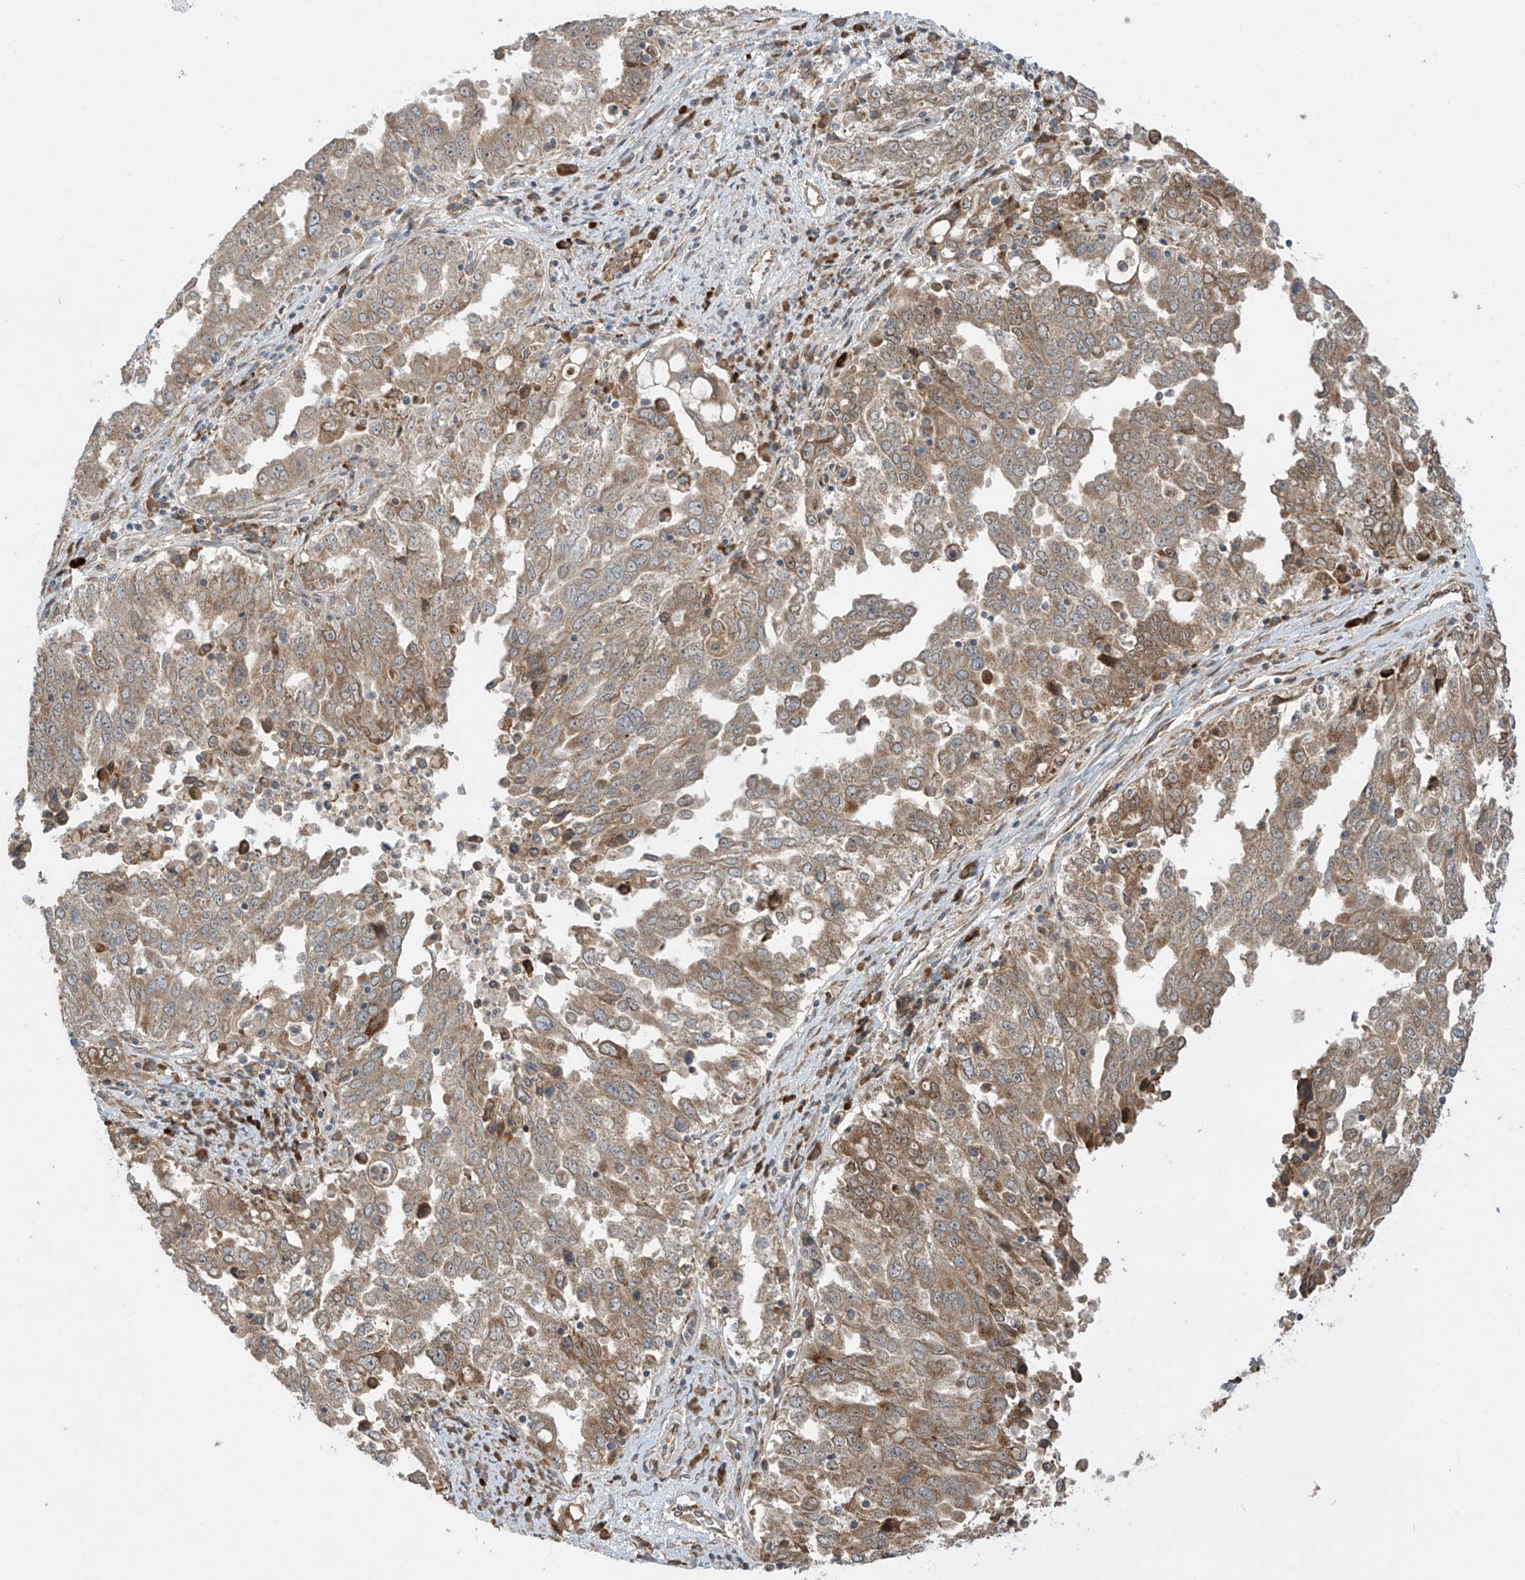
{"staining": {"intensity": "moderate", "quantity": ">75%", "location": "cytoplasmic/membranous"}, "tissue": "ovarian cancer", "cell_type": "Tumor cells", "image_type": "cancer", "snomed": [{"axis": "morphology", "description": "Carcinoma, endometroid"}, {"axis": "topography", "description": "Ovary"}], "caption": "Immunohistochemical staining of endometroid carcinoma (ovarian) reveals medium levels of moderate cytoplasmic/membranous protein expression in about >75% of tumor cells. Nuclei are stained in blue.", "gene": "PPAT", "patient": {"sex": "female", "age": 62}}